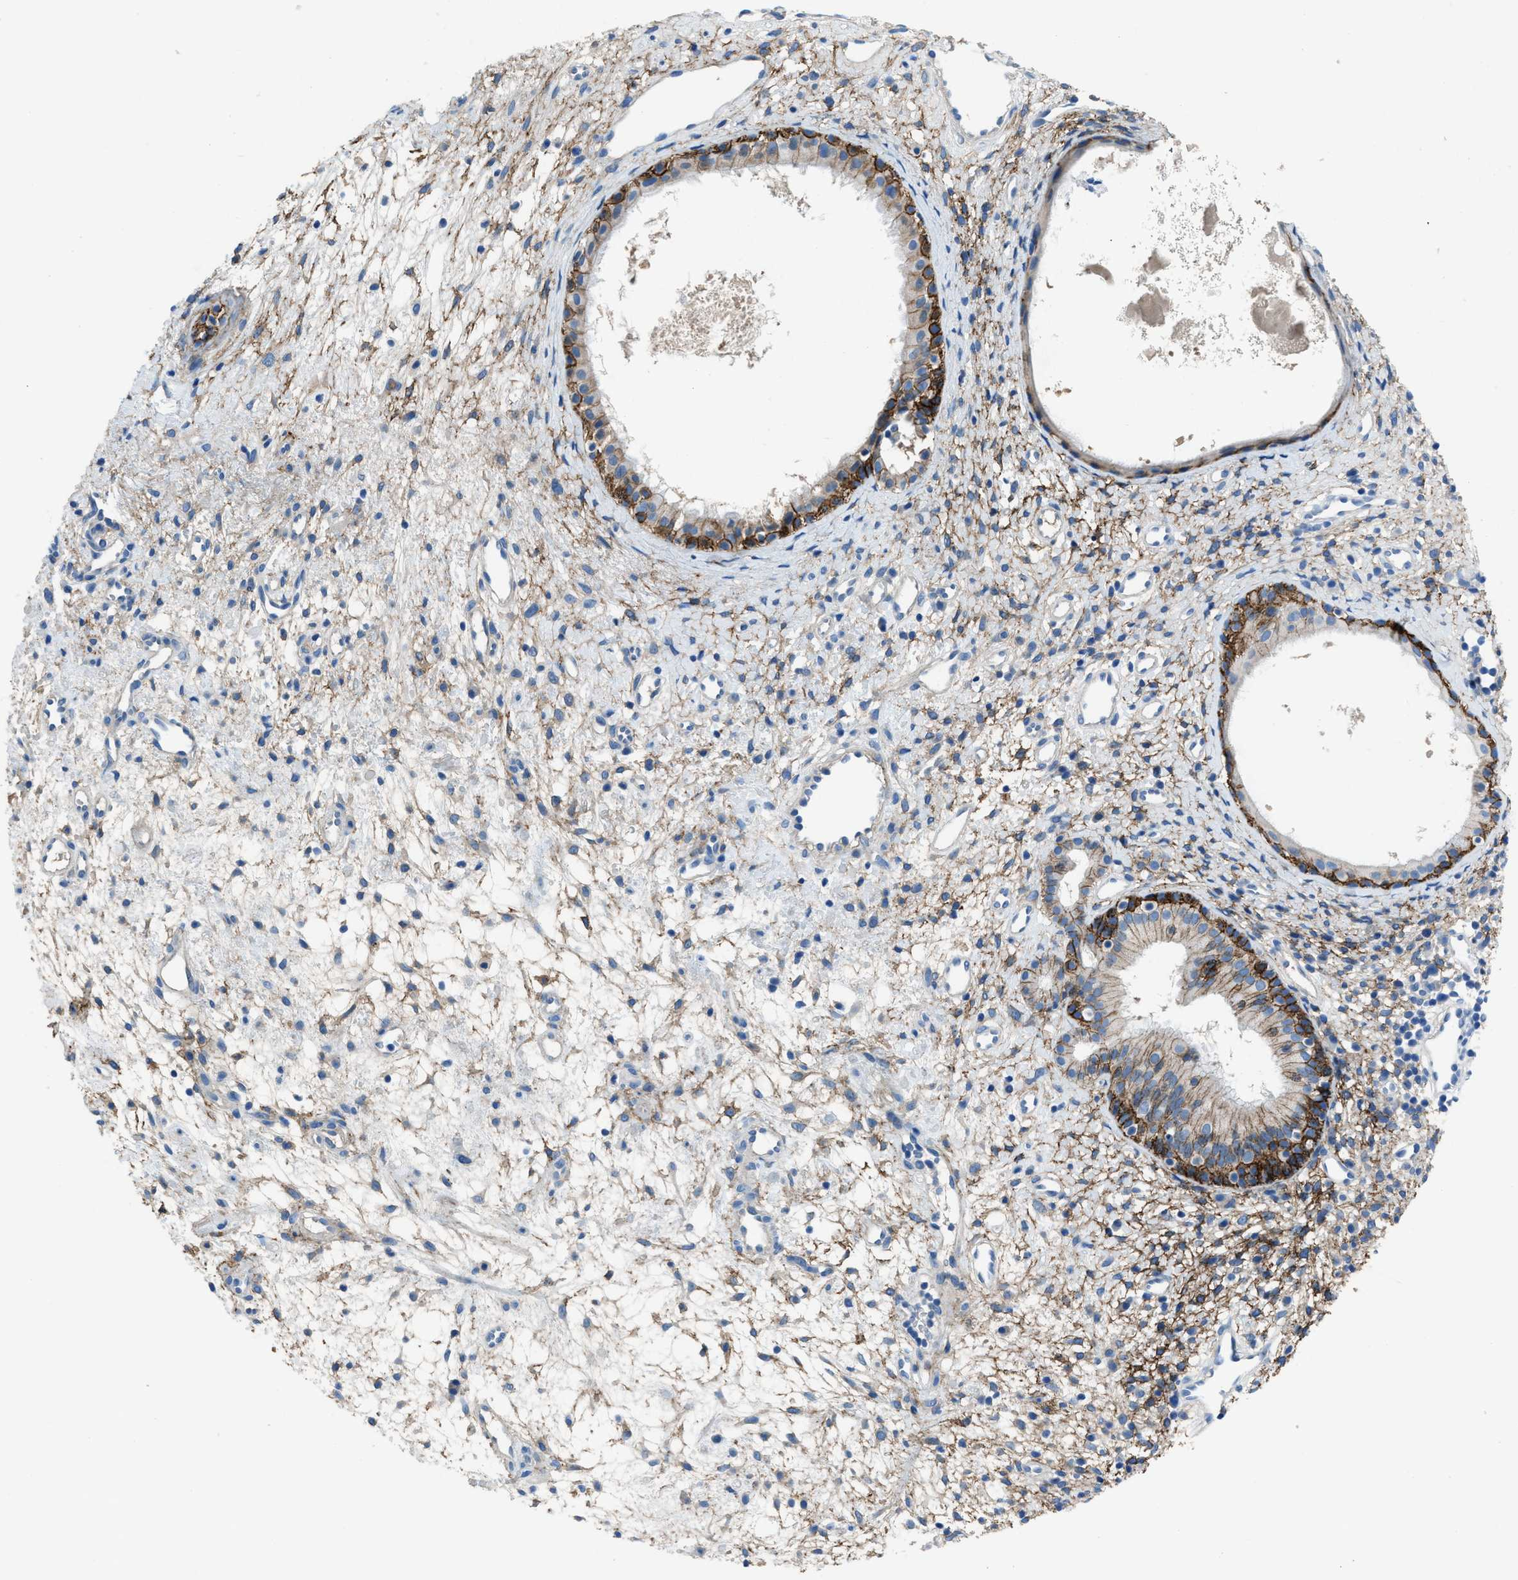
{"staining": {"intensity": "strong", "quantity": ">75%", "location": "cytoplasmic/membranous"}, "tissue": "nasopharynx", "cell_type": "Respiratory epithelial cells", "image_type": "normal", "snomed": [{"axis": "morphology", "description": "Normal tissue, NOS"}, {"axis": "topography", "description": "Nasopharynx"}], "caption": "Respiratory epithelial cells reveal high levels of strong cytoplasmic/membranous expression in approximately >75% of cells in benign human nasopharynx.", "gene": "PTGFRN", "patient": {"sex": "male", "age": 22}}